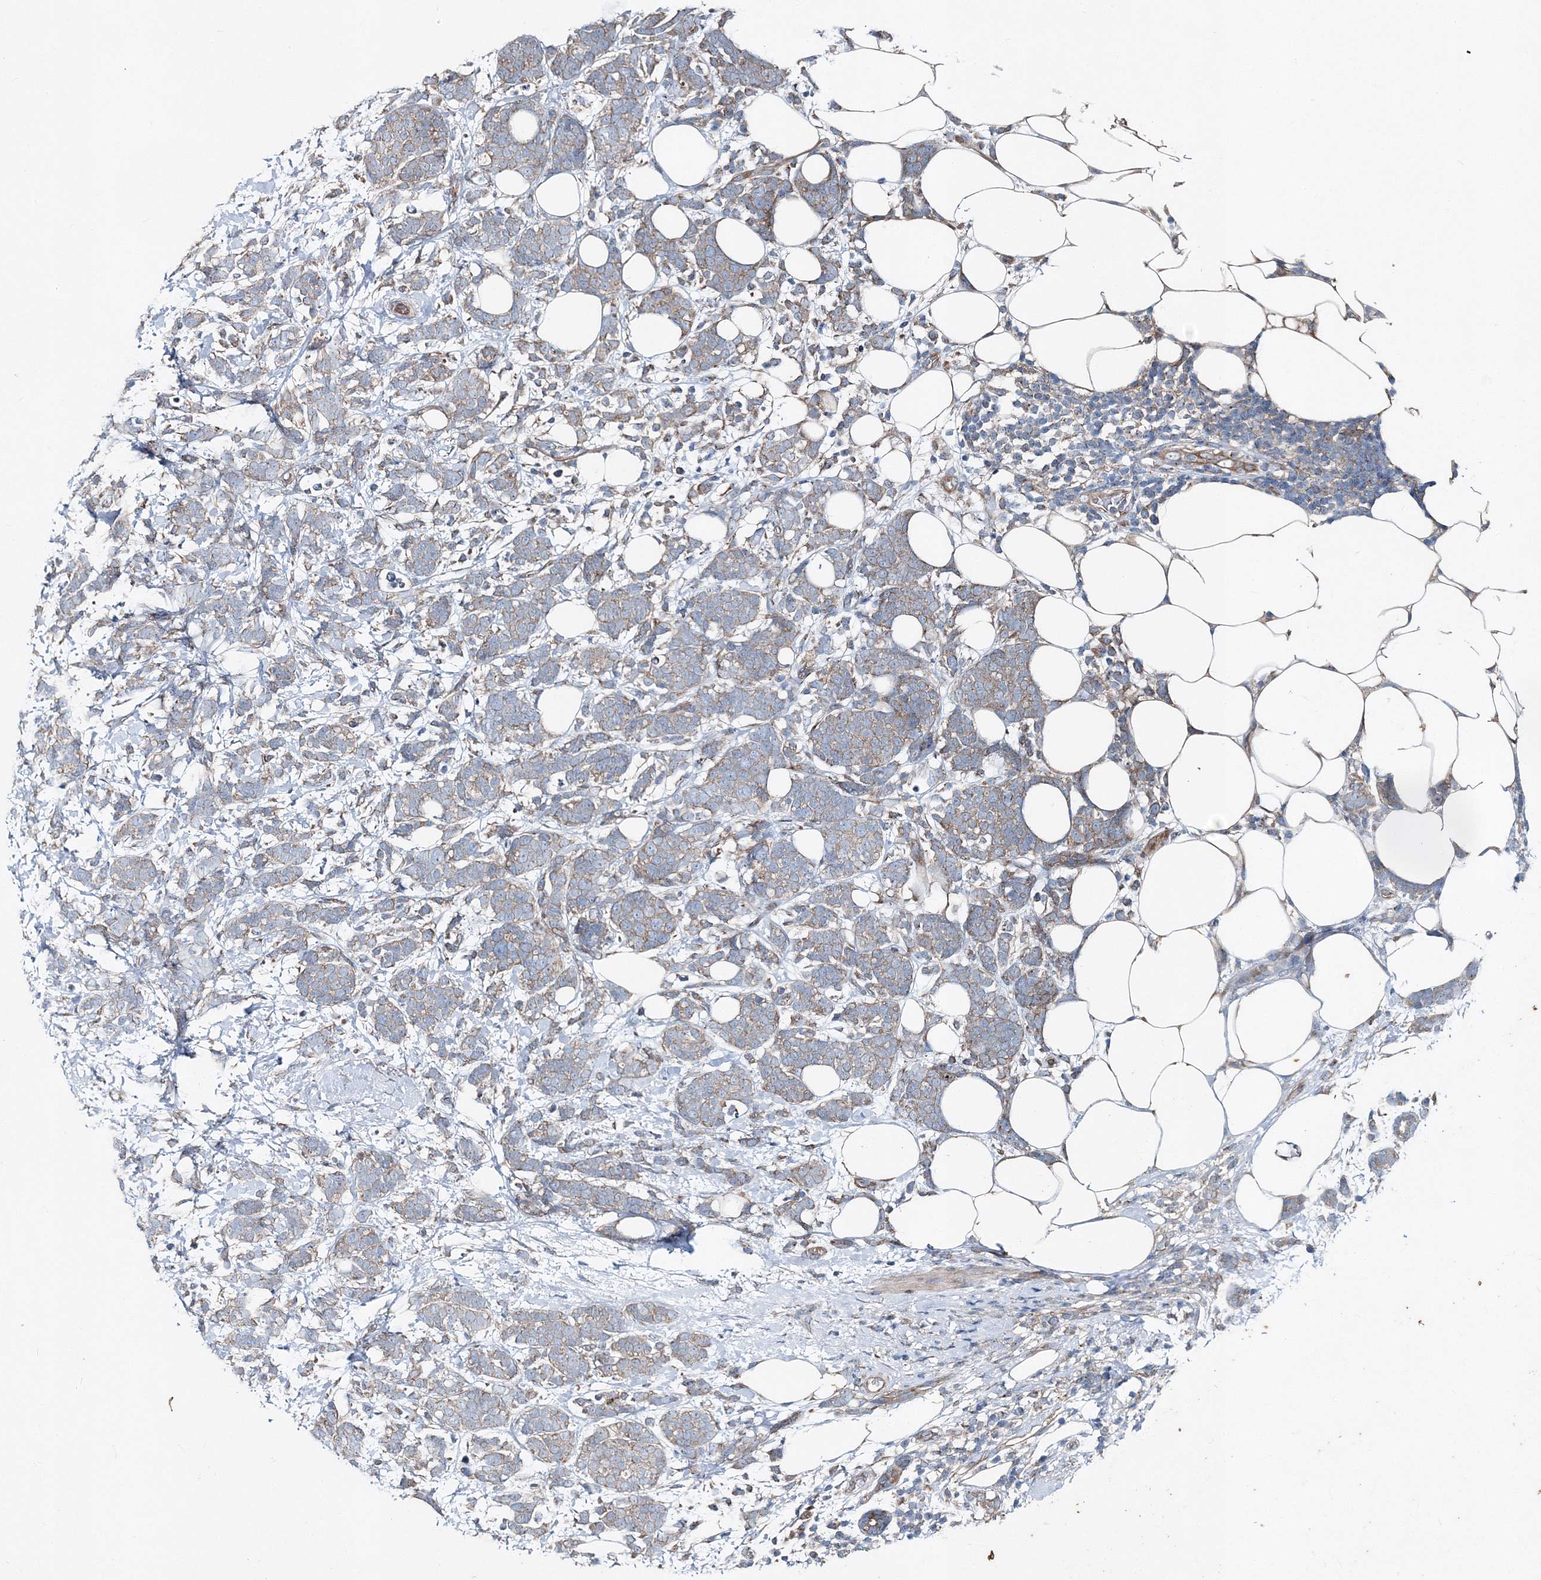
{"staining": {"intensity": "weak", "quantity": ">75%", "location": "cytoplasmic/membranous"}, "tissue": "breast cancer", "cell_type": "Tumor cells", "image_type": "cancer", "snomed": [{"axis": "morphology", "description": "Lobular carcinoma"}, {"axis": "topography", "description": "Breast"}], "caption": "A brown stain labels weak cytoplasmic/membranous expression of a protein in human breast cancer (lobular carcinoma) tumor cells.", "gene": "MPHOSPH9", "patient": {"sex": "female", "age": 58}}